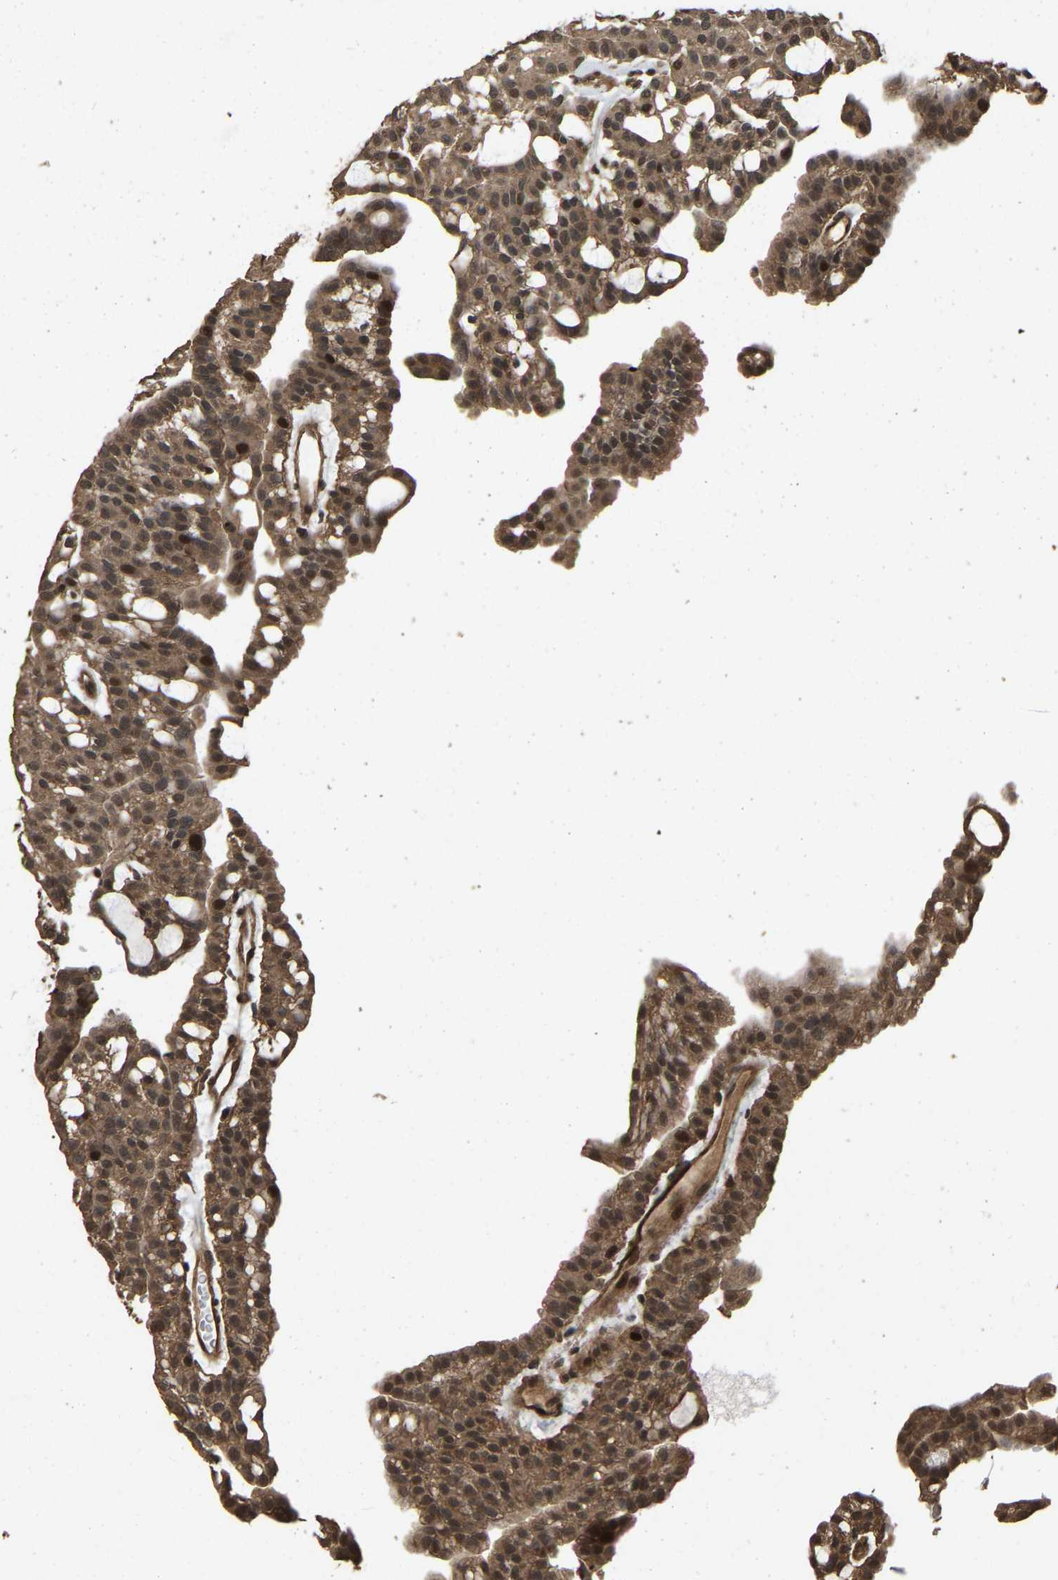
{"staining": {"intensity": "moderate", "quantity": ">75%", "location": "cytoplasmic/membranous,nuclear"}, "tissue": "renal cancer", "cell_type": "Tumor cells", "image_type": "cancer", "snomed": [{"axis": "morphology", "description": "Adenocarcinoma, NOS"}, {"axis": "topography", "description": "Kidney"}], "caption": "An IHC photomicrograph of tumor tissue is shown. Protein staining in brown highlights moderate cytoplasmic/membranous and nuclear positivity in adenocarcinoma (renal) within tumor cells. (brown staining indicates protein expression, while blue staining denotes nuclei).", "gene": "ARHGAP23", "patient": {"sex": "male", "age": 63}}